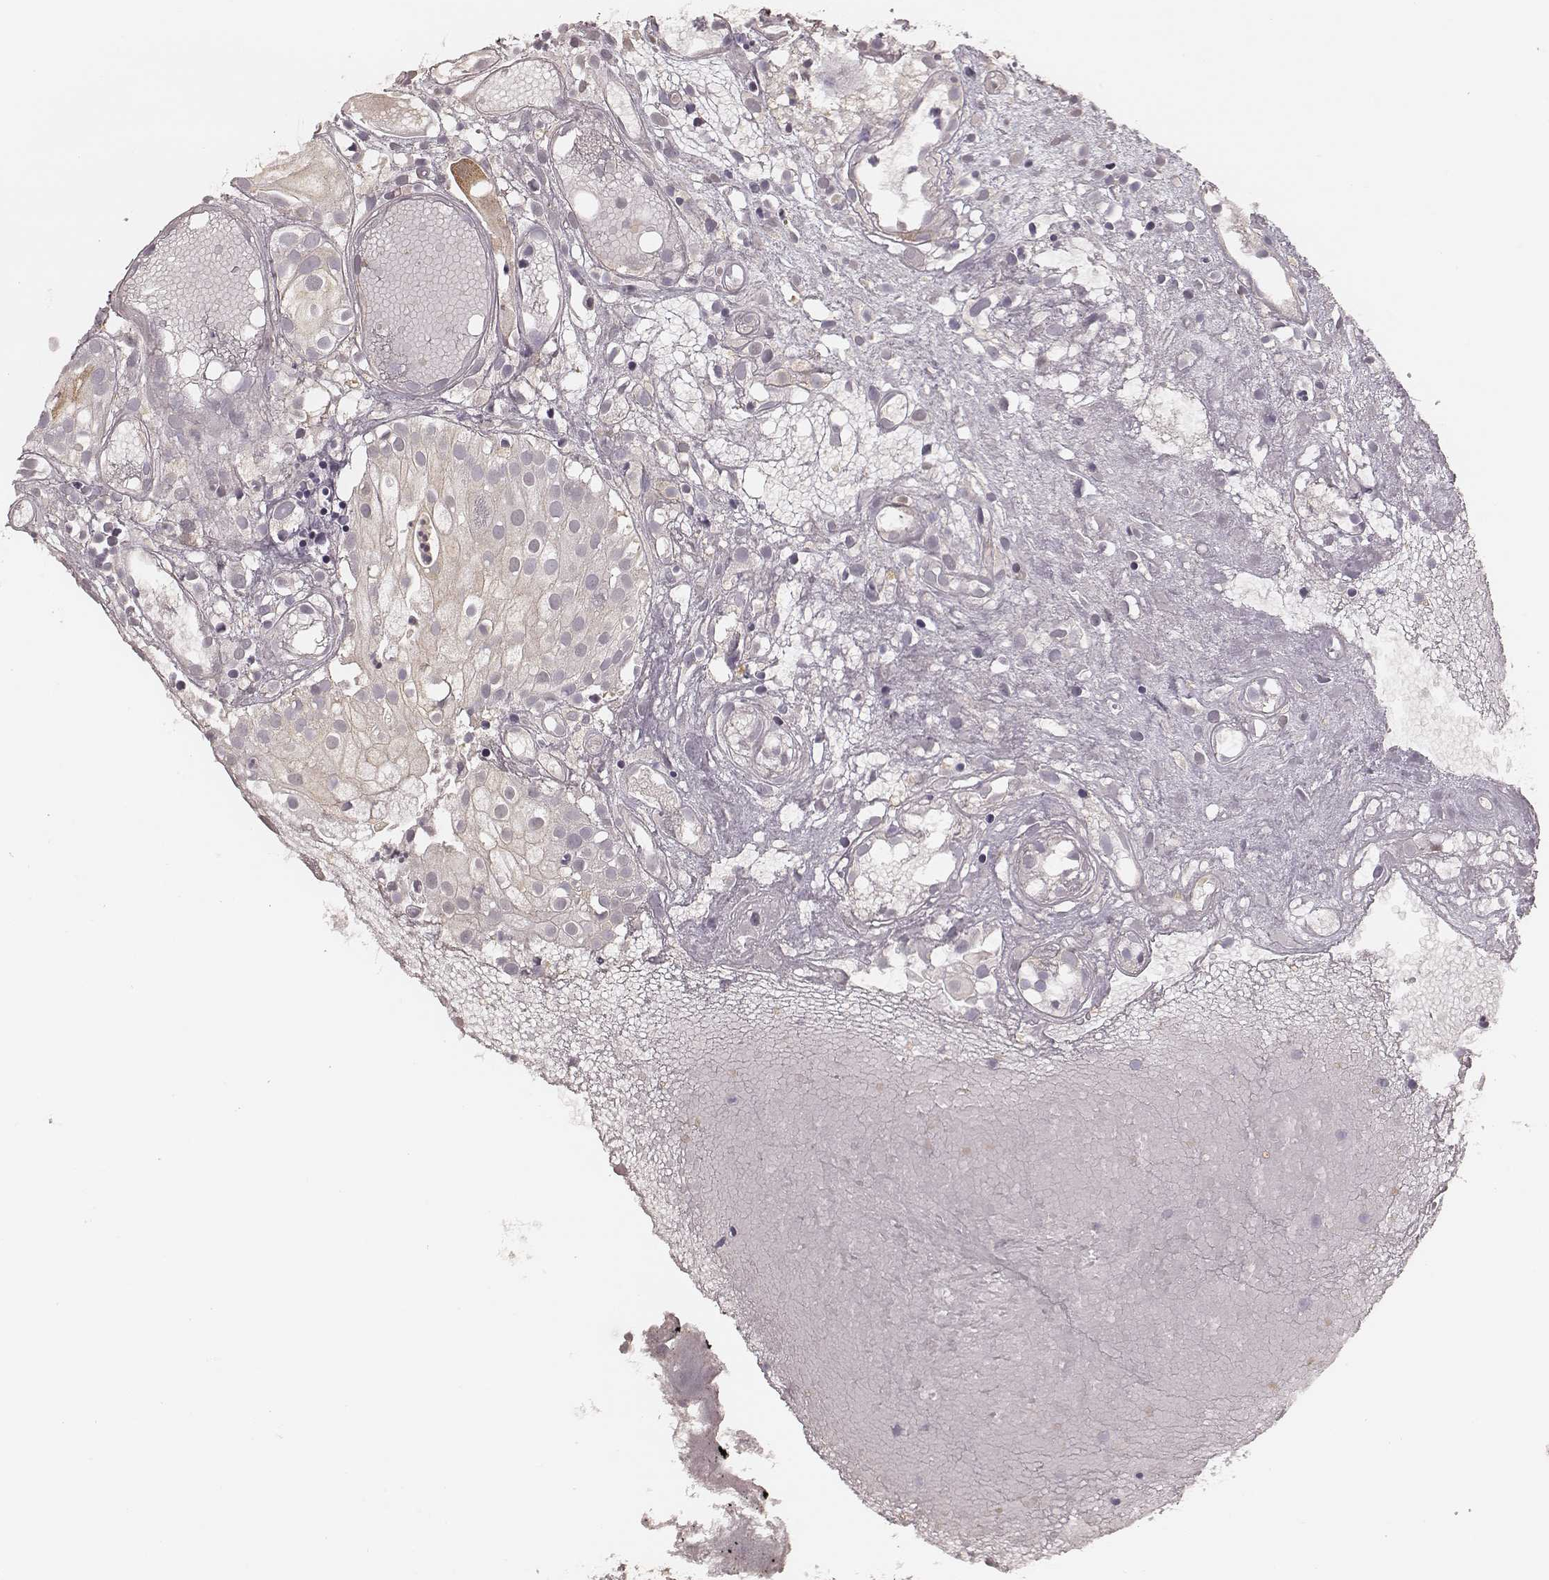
{"staining": {"intensity": "negative", "quantity": "none", "location": "none"}, "tissue": "prostate cancer", "cell_type": "Tumor cells", "image_type": "cancer", "snomed": [{"axis": "morphology", "description": "Adenocarcinoma, High grade"}, {"axis": "topography", "description": "Prostate"}], "caption": "Immunohistochemical staining of adenocarcinoma (high-grade) (prostate) demonstrates no significant staining in tumor cells.", "gene": "CARS1", "patient": {"sex": "male", "age": 79}}